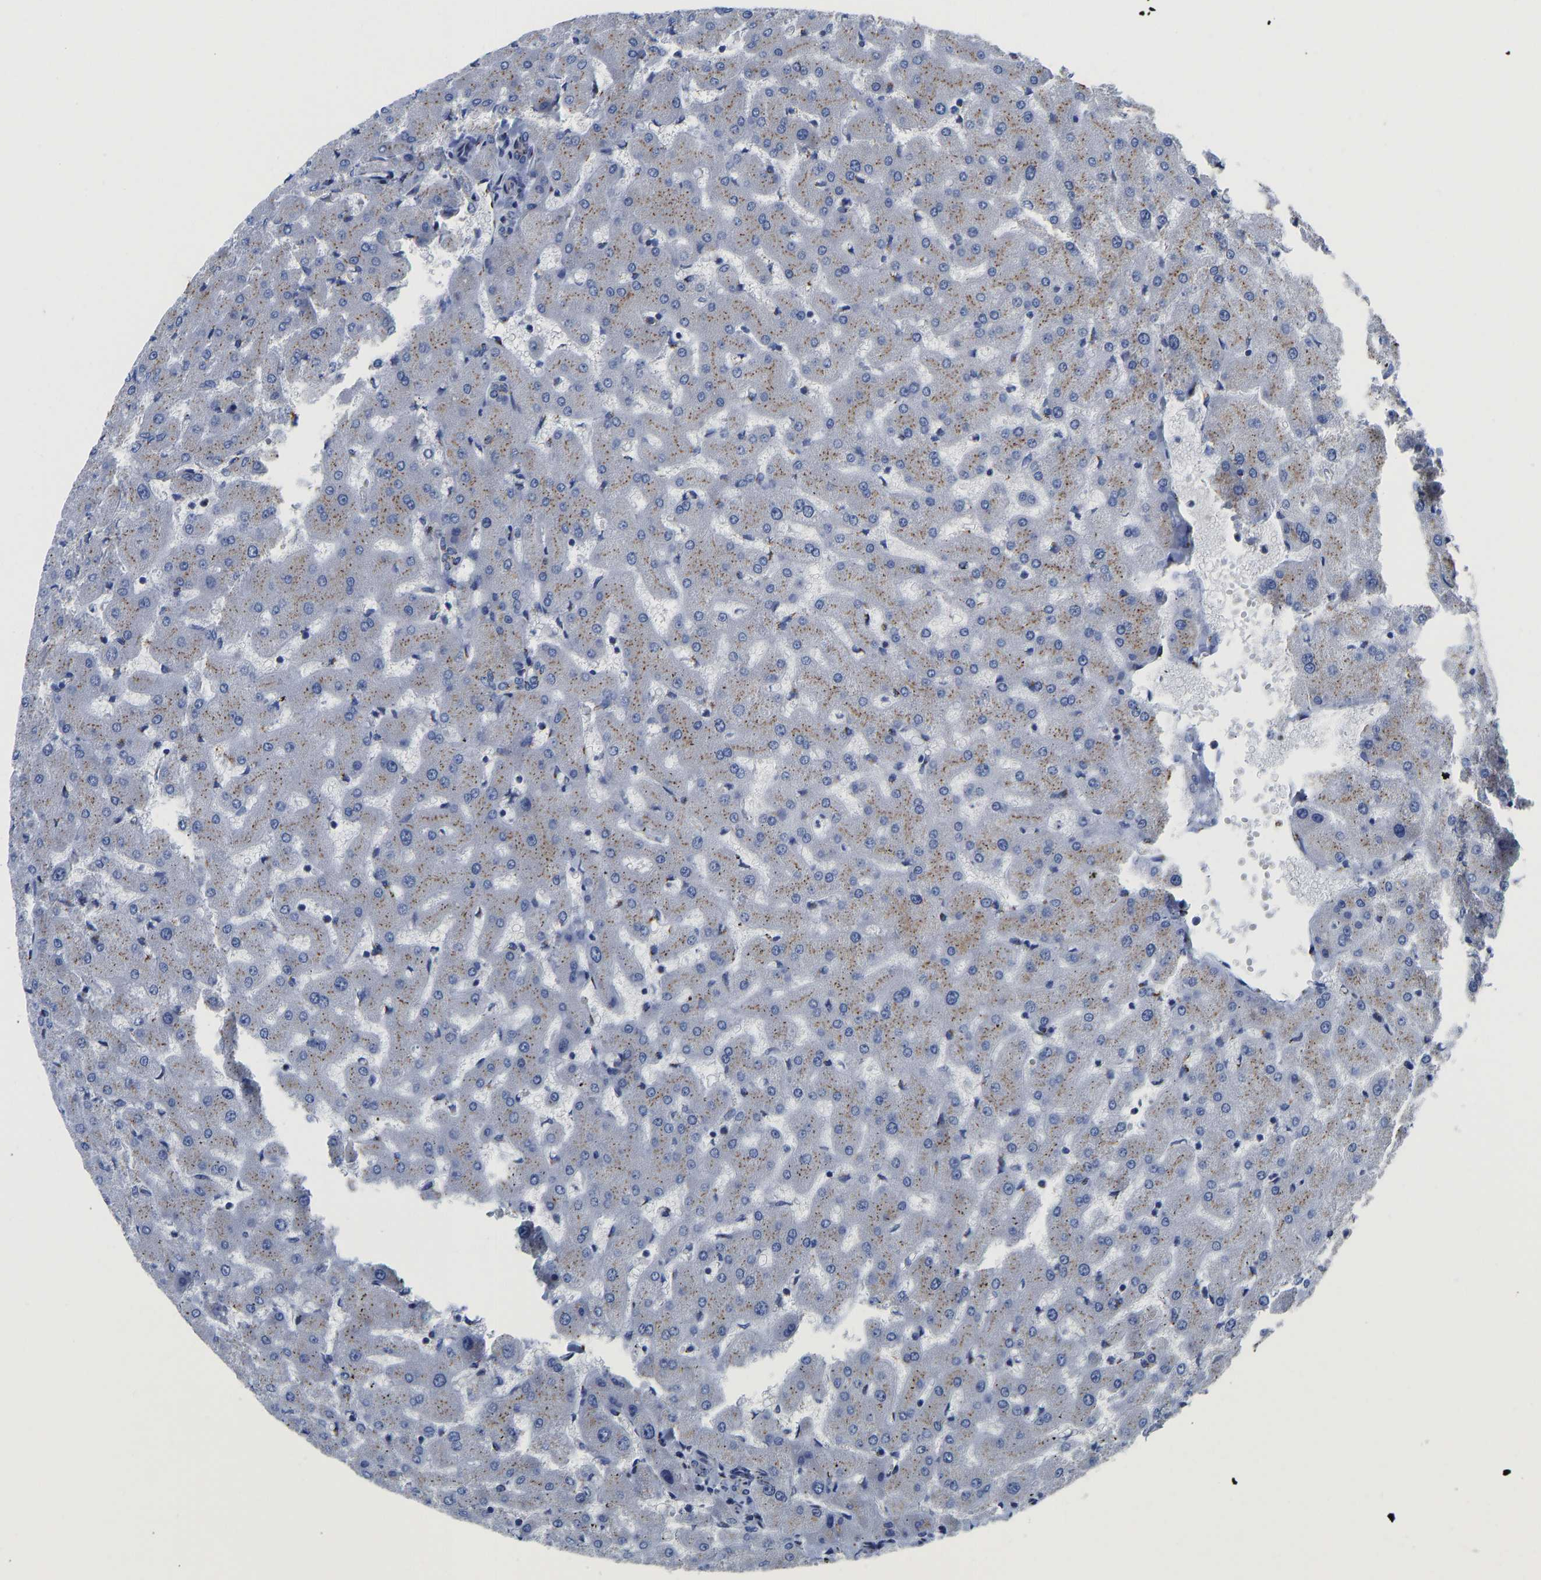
{"staining": {"intensity": "moderate", "quantity": "<25%", "location": "cytoplasmic/membranous"}, "tissue": "liver", "cell_type": "Cholangiocytes", "image_type": "normal", "snomed": [{"axis": "morphology", "description": "Normal tissue, NOS"}, {"axis": "topography", "description": "Liver"}], "caption": "DAB (3,3'-diaminobenzidine) immunohistochemical staining of benign liver shows moderate cytoplasmic/membranous protein expression in approximately <25% of cholangiocytes.", "gene": "TMEM87A", "patient": {"sex": "female", "age": 63}}